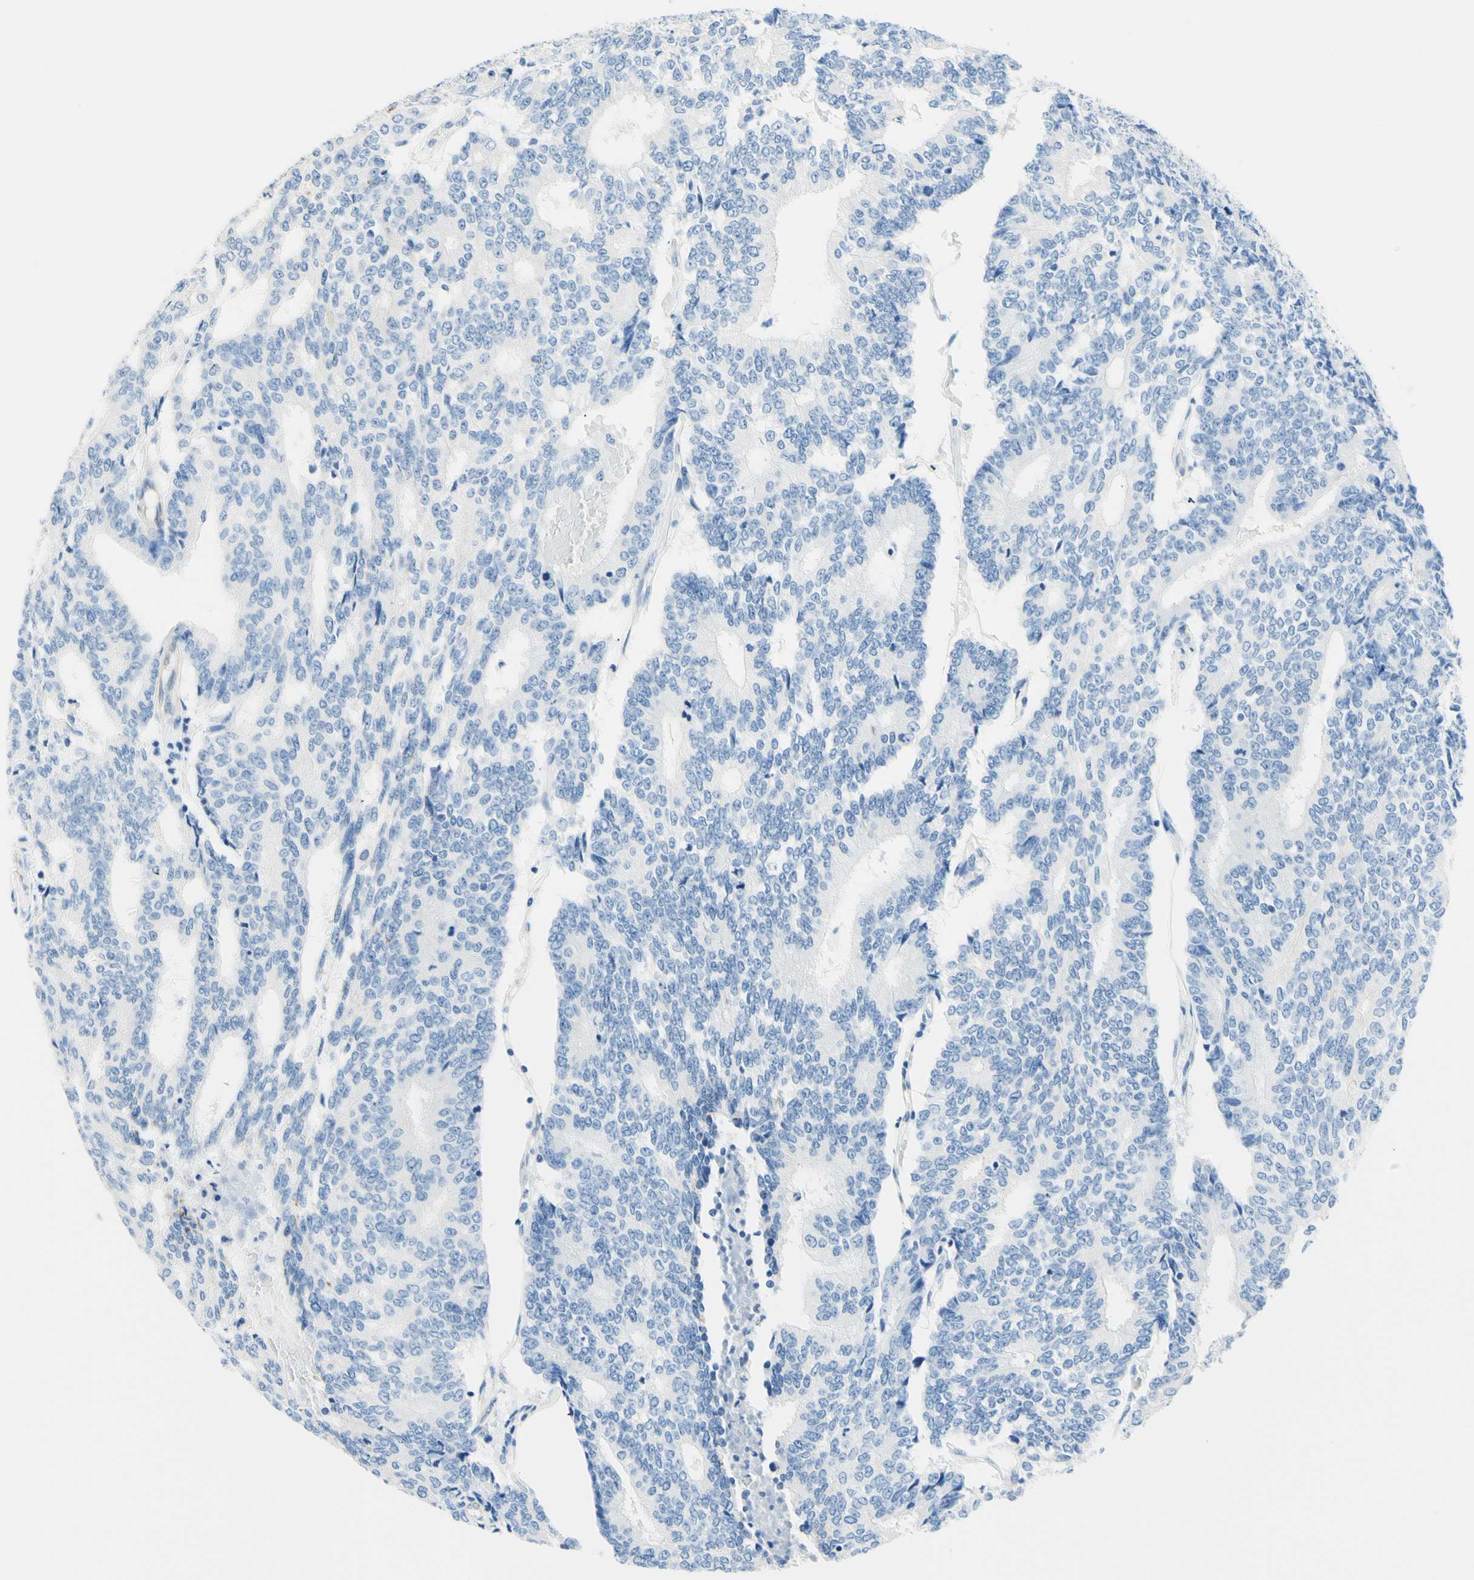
{"staining": {"intensity": "negative", "quantity": "none", "location": "none"}, "tissue": "prostate cancer", "cell_type": "Tumor cells", "image_type": "cancer", "snomed": [{"axis": "morphology", "description": "Normal tissue, NOS"}, {"axis": "morphology", "description": "Adenocarcinoma, High grade"}, {"axis": "topography", "description": "Prostate"}, {"axis": "topography", "description": "Seminal veicle"}], "caption": "A histopathology image of human adenocarcinoma (high-grade) (prostate) is negative for staining in tumor cells.", "gene": "HPCA", "patient": {"sex": "male", "age": 55}}